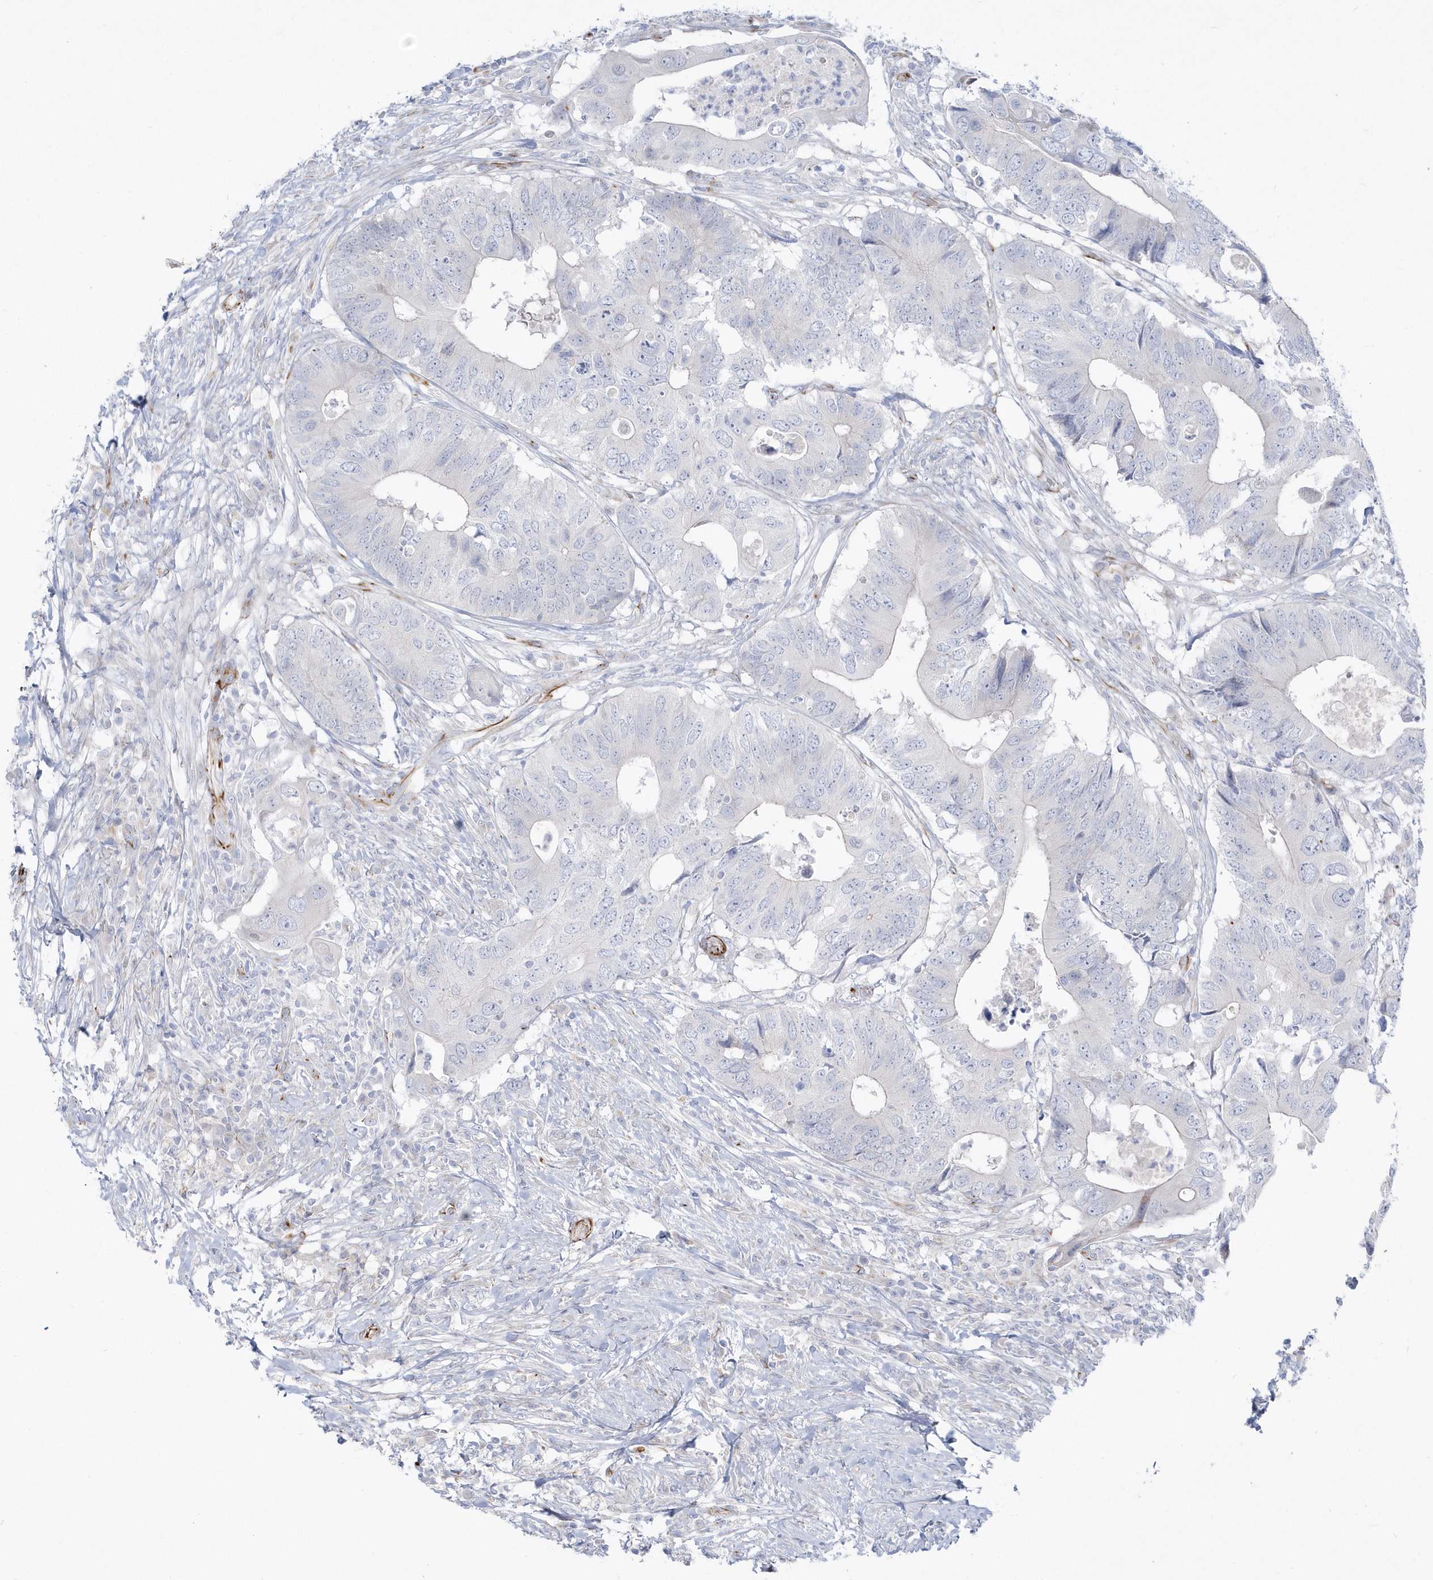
{"staining": {"intensity": "negative", "quantity": "none", "location": "none"}, "tissue": "colorectal cancer", "cell_type": "Tumor cells", "image_type": "cancer", "snomed": [{"axis": "morphology", "description": "Adenocarcinoma, NOS"}, {"axis": "topography", "description": "Colon"}], "caption": "Protein analysis of adenocarcinoma (colorectal) shows no significant expression in tumor cells. Brightfield microscopy of immunohistochemistry stained with DAB (3,3'-diaminobenzidine) (brown) and hematoxylin (blue), captured at high magnification.", "gene": "PPIL6", "patient": {"sex": "male", "age": 71}}